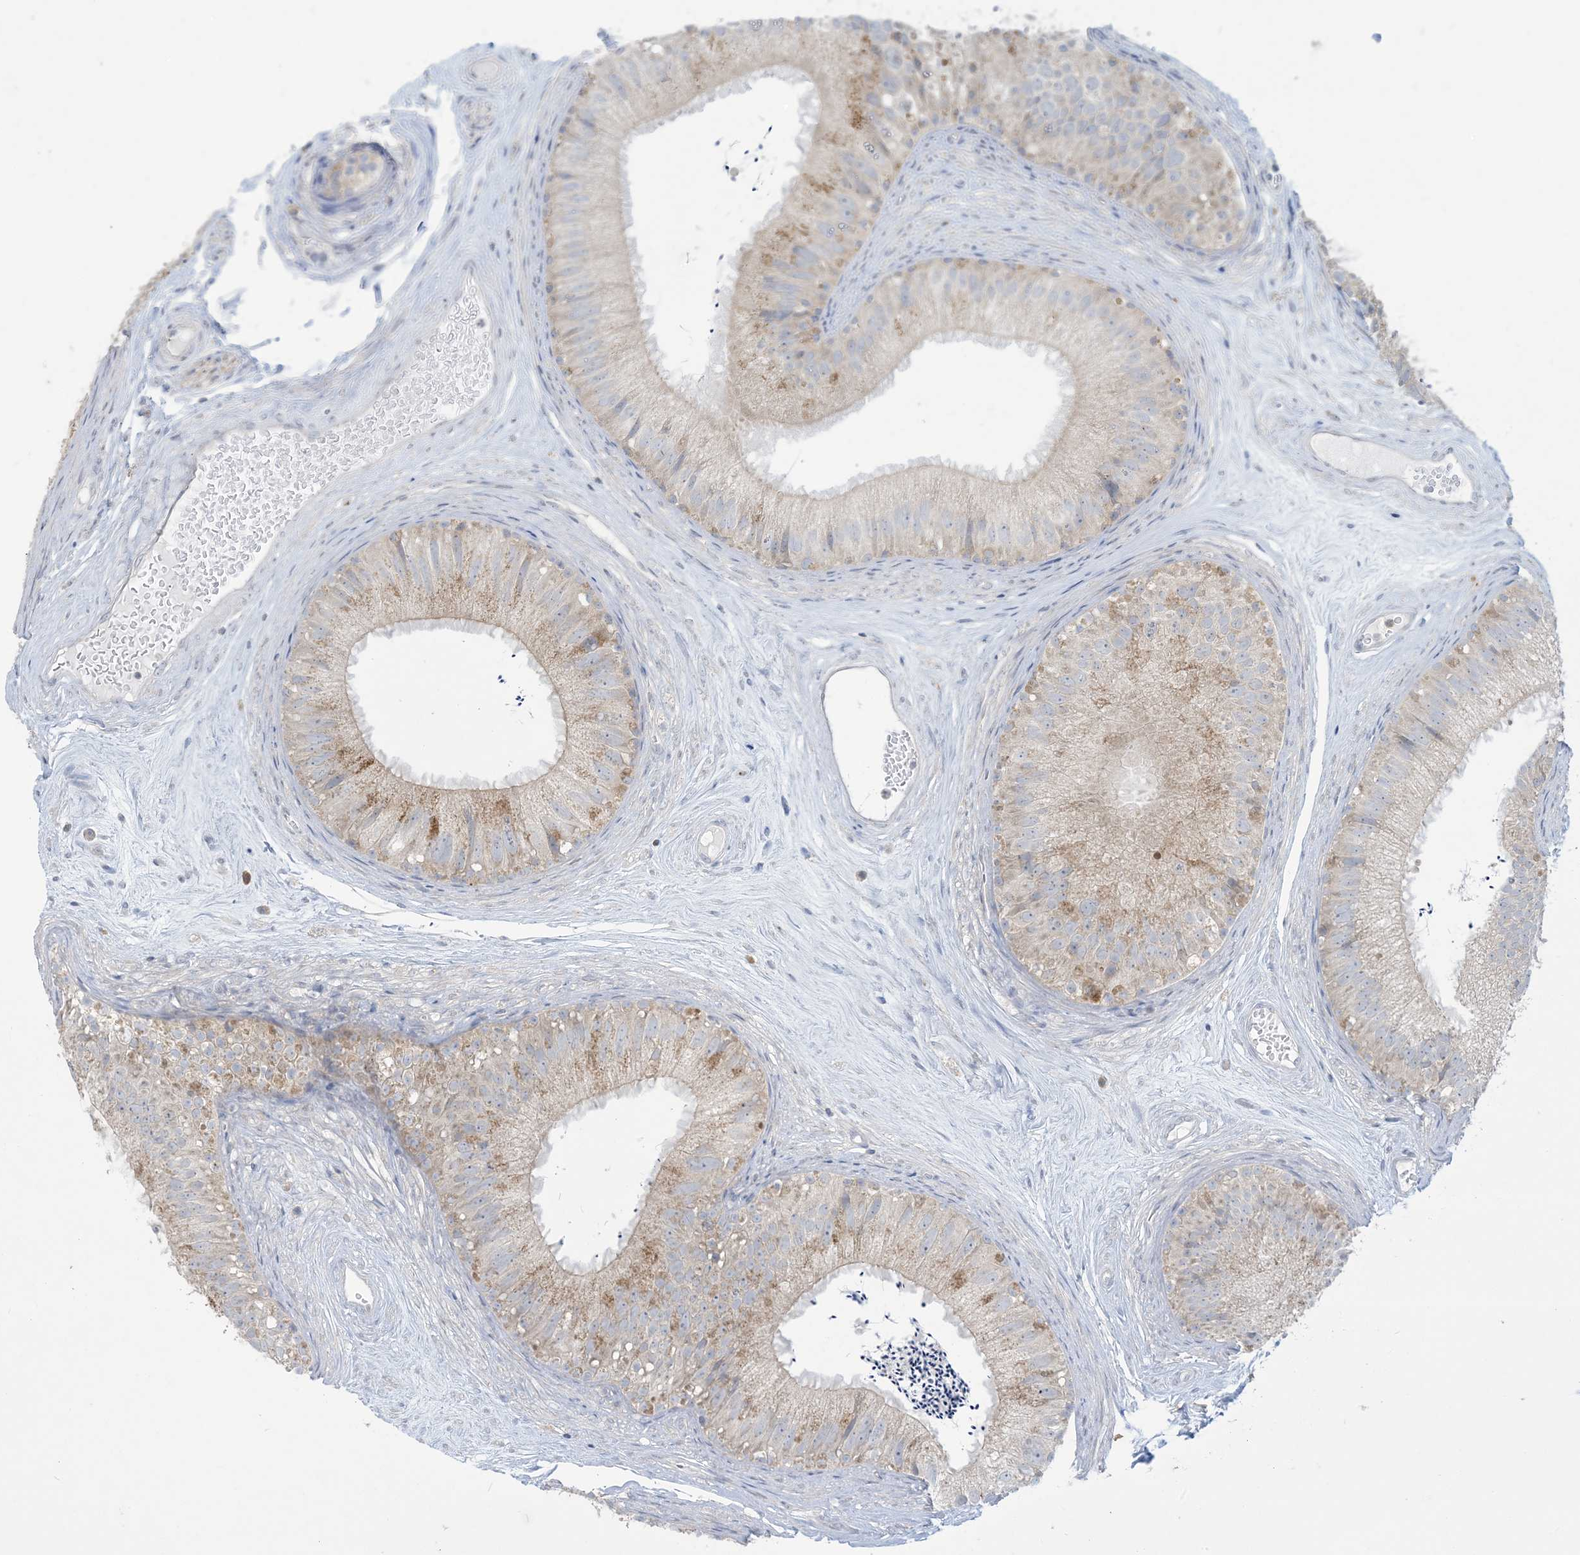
{"staining": {"intensity": "moderate", "quantity": "<25%", "location": "cytoplasmic/membranous"}, "tissue": "epididymis", "cell_type": "Glandular cells", "image_type": "normal", "snomed": [{"axis": "morphology", "description": "Normal tissue, NOS"}, {"axis": "topography", "description": "Epididymis"}], "caption": "This histopathology image shows IHC staining of benign epididymis, with low moderate cytoplasmic/membranous expression in approximately <25% of glandular cells.", "gene": "KIF3A", "patient": {"sex": "male", "age": 77}}